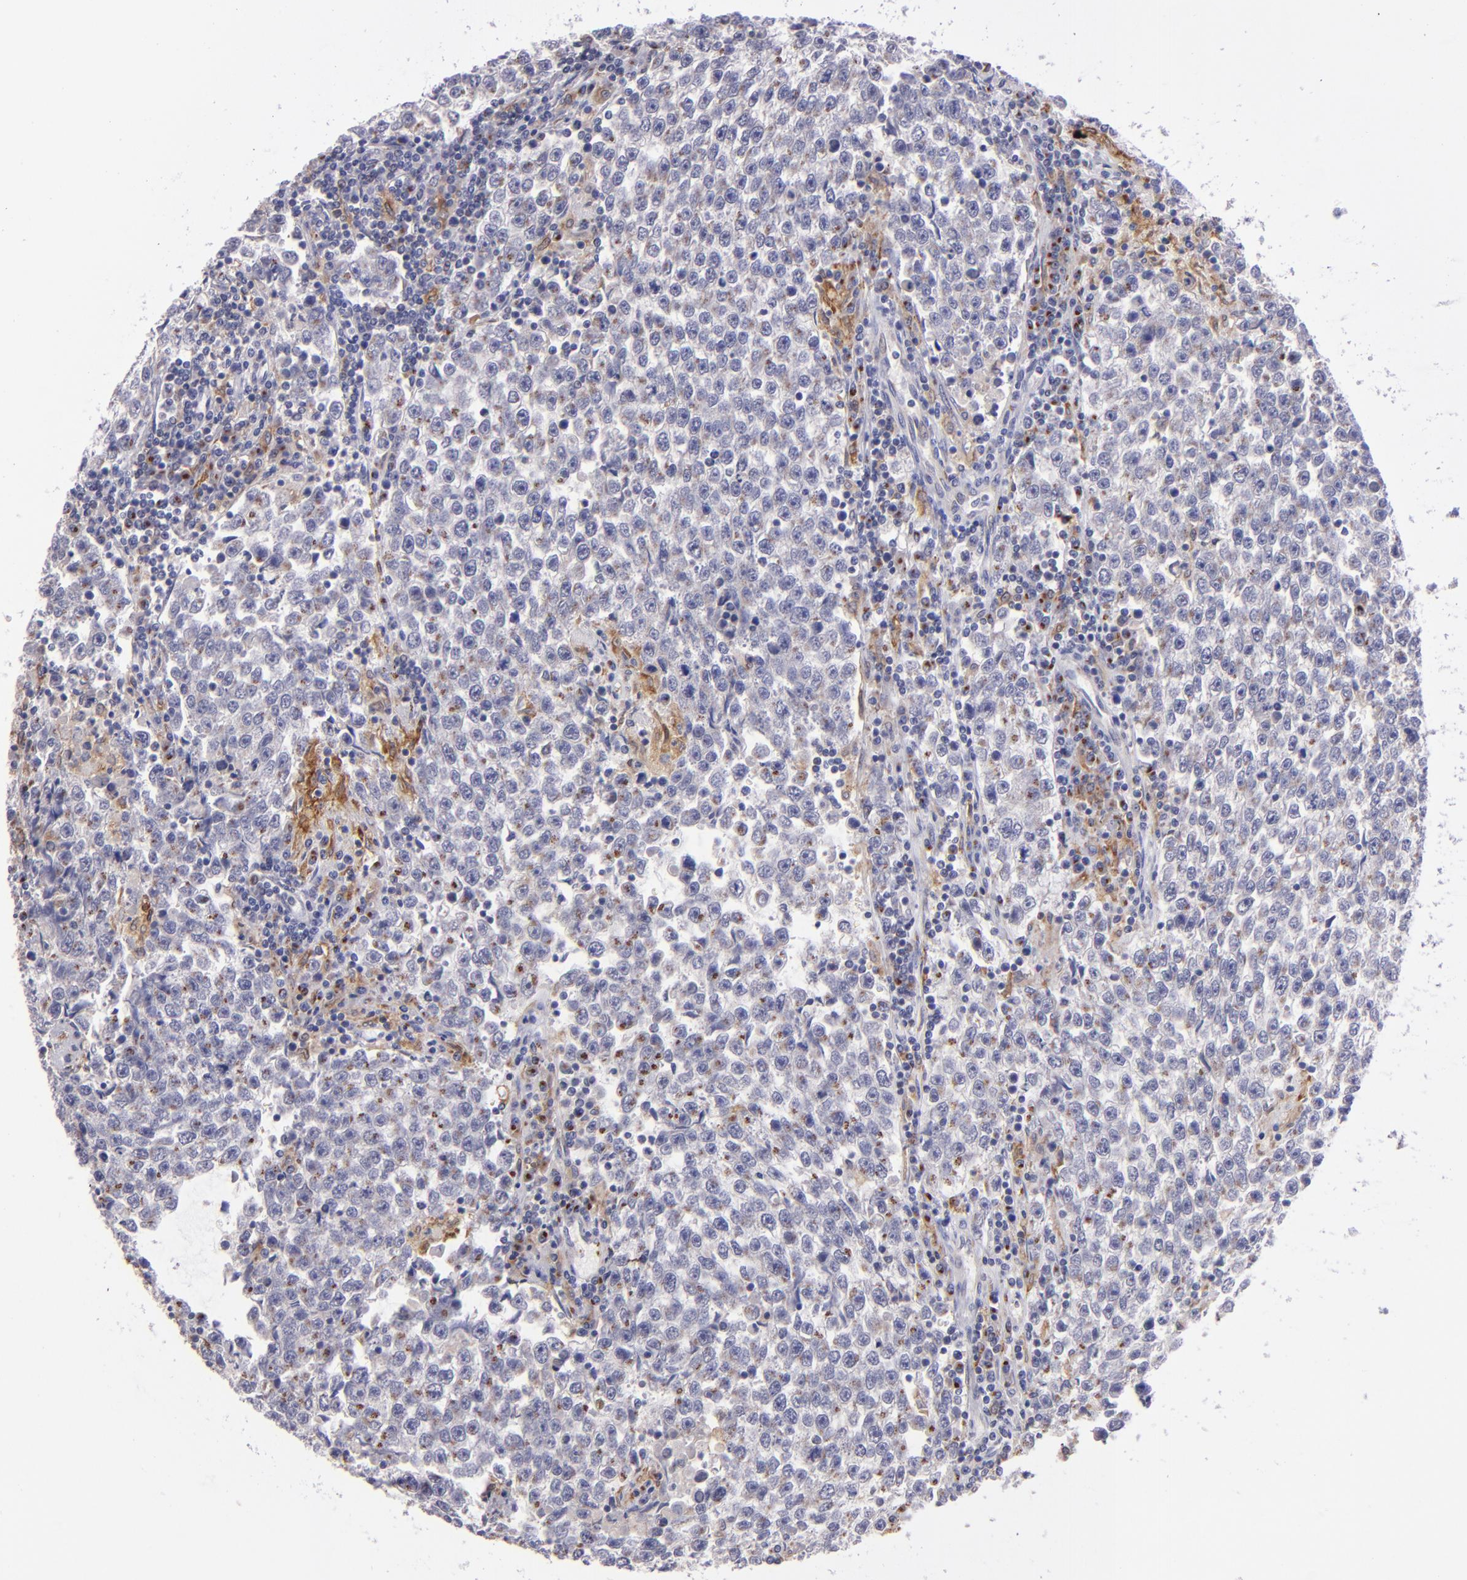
{"staining": {"intensity": "moderate", "quantity": "<25%", "location": "cytoplasmic/membranous"}, "tissue": "testis cancer", "cell_type": "Tumor cells", "image_type": "cancer", "snomed": [{"axis": "morphology", "description": "Seminoma, NOS"}, {"axis": "topography", "description": "Testis"}], "caption": "This micrograph demonstrates immunohistochemistry staining of human testis seminoma, with low moderate cytoplasmic/membranous expression in about <25% of tumor cells.", "gene": "PTGS1", "patient": {"sex": "male", "age": 36}}